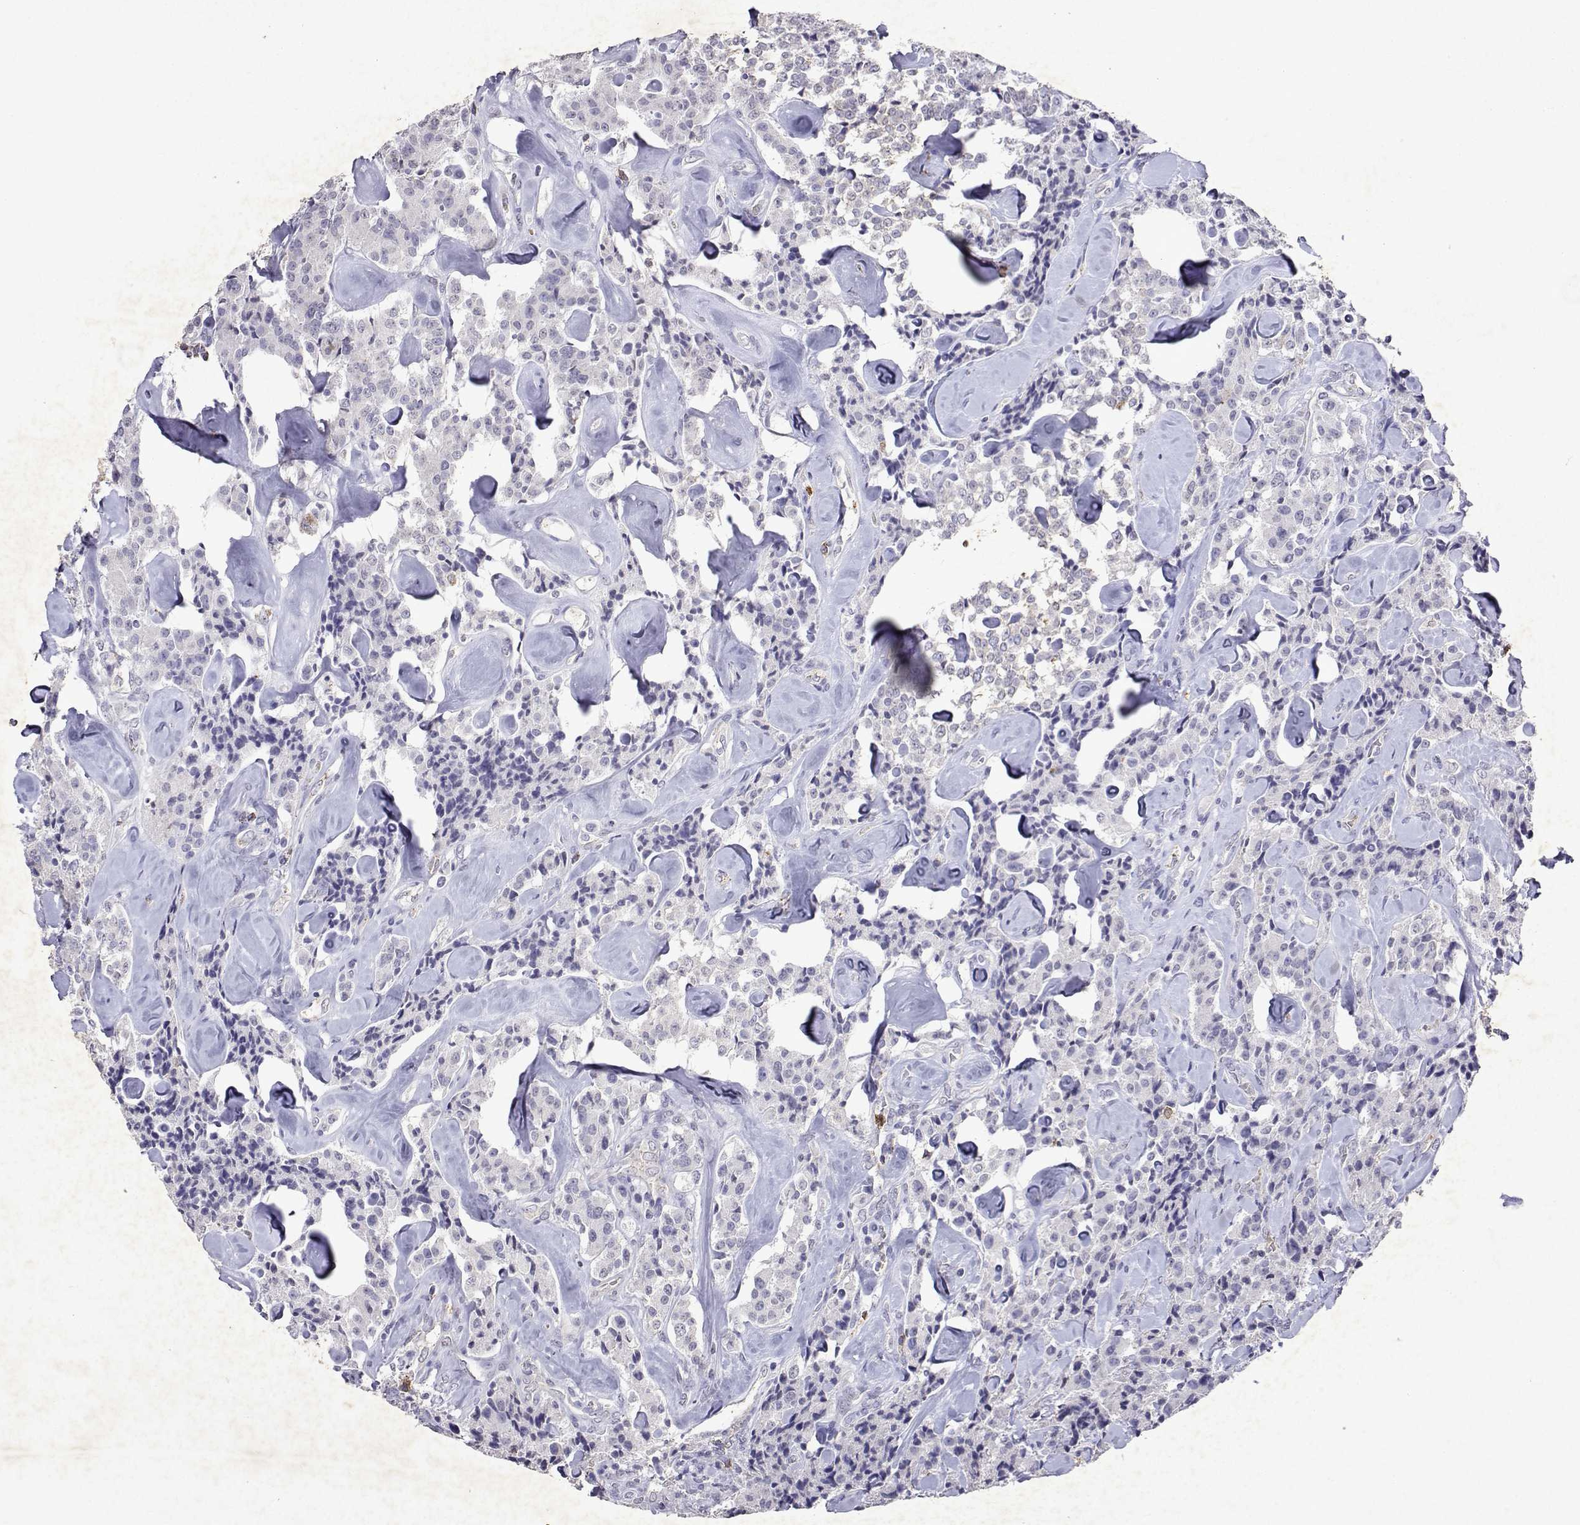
{"staining": {"intensity": "negative", "quantity": "none", "location": "none"}, "tissue": "carcinoid", "cell_type": "Tumor cells", "image_type": "cancer", "snomed": [{"axis": "morphology", "description": "Carcinoid, malignant, NOS"}, {"axis": "topography", "description": "Pancreas"}], "caption": "Immunohistochemistry (IHC) photomicrograph of human carcinoid stained for a protein (brown), which exhibits no staining in tumor cells.", "gene": "DUSP28", "patient": {"sex": "male", "age": 41}}